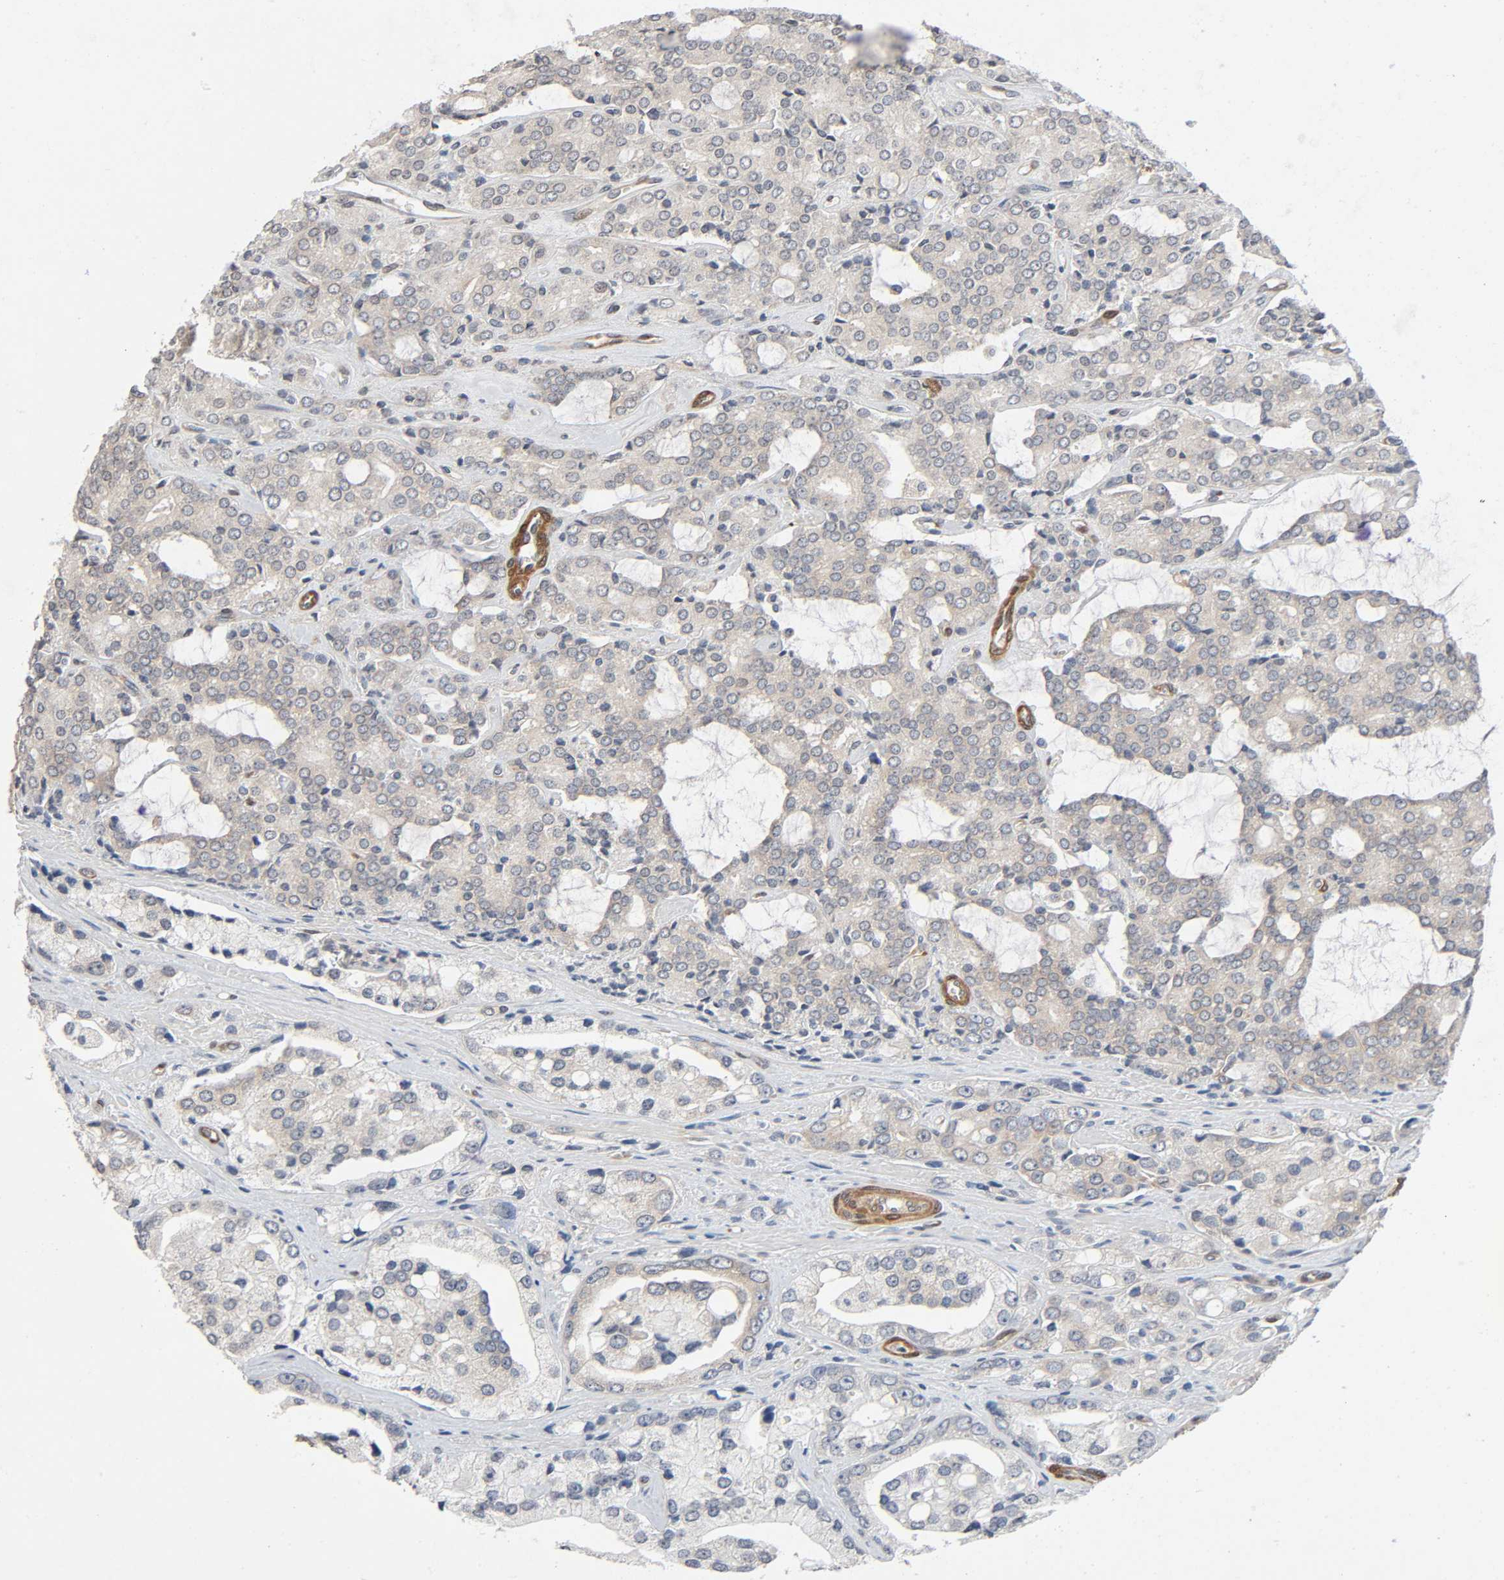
{"staining": {"intensity": "weak", "quantity": ">75%", "location": "cytoplasmic/membranous"}, "tissue": "prostate cancer", "cell_type": "Tumor cells", "image_type": "cancer", "snomed": [{"axis": "morphology", "description": "Adenocarcinoma, High grade"}, {"axis": "topography", "description": "Prostate"}], "caption": "Weak cytoplasmic/membranous positivity for a protein is appreciated in about >75% of tumor cells of prostate cancer (adenocarcinoma (high-grade)) using immunohistochemistry (IHC).", "gene": "PTK2", "patient": {"sex": "male", "age": 67}}